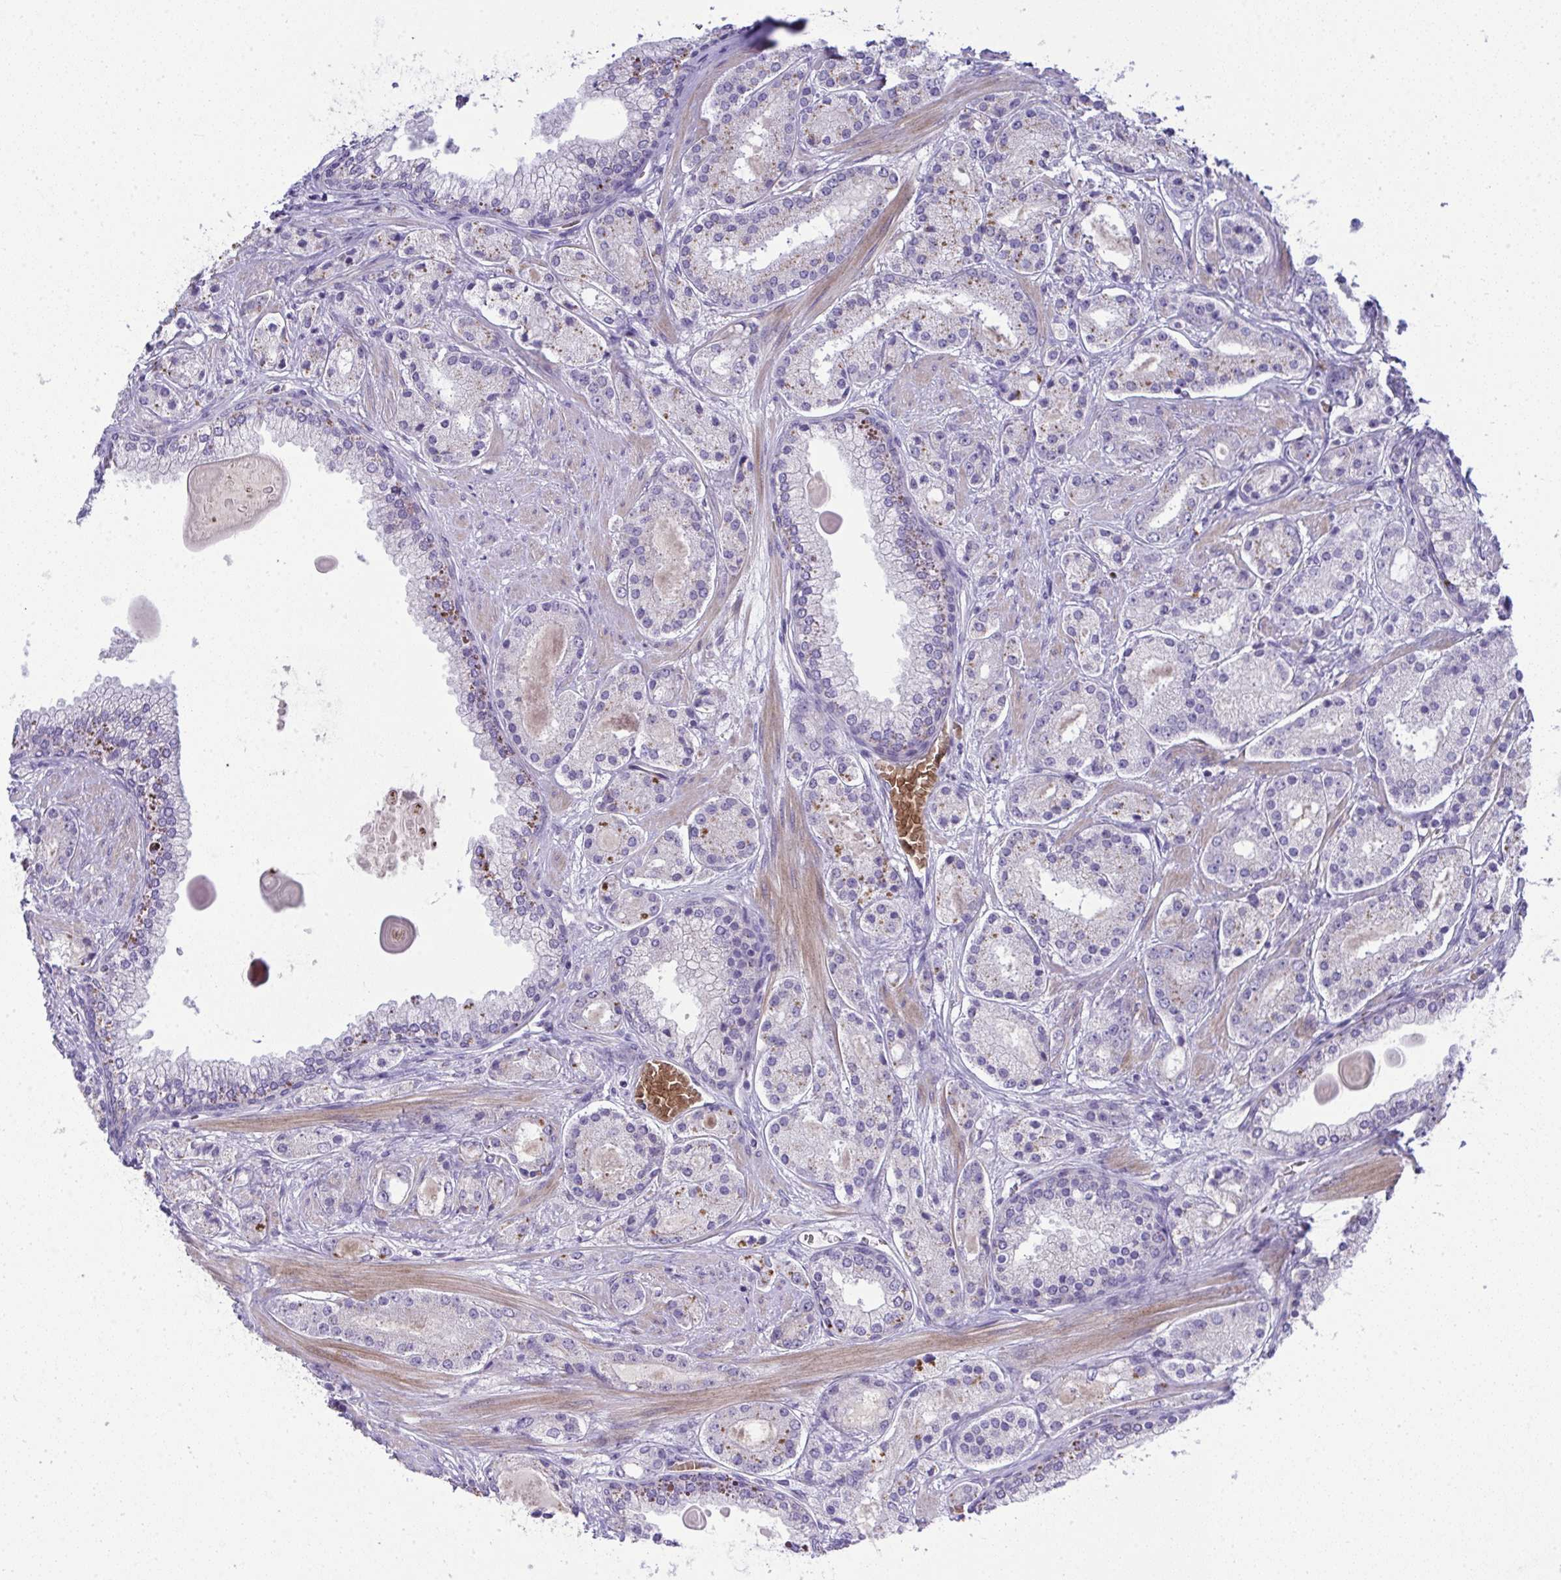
{"staining": {"intensity": "negative", "quantity": "none", "location": "none"}, "tissue": "prostate cancer", "cell_type": "Tumor cells", "image_type": "cancer", "snomed": [{"axis": "morphology", "description": "Adenocarcinoma, High grade"}, {"axis": "topography", "description": "Prostate"}], "caption": "This is a photomicrograph of immunohistochemistry (IHC) staining of high-grade adenocarcinoma (prostate), which shows no staining in tumor cells.", "gene": "SPTB", "patient": {"sex": "male", "age": 67}}